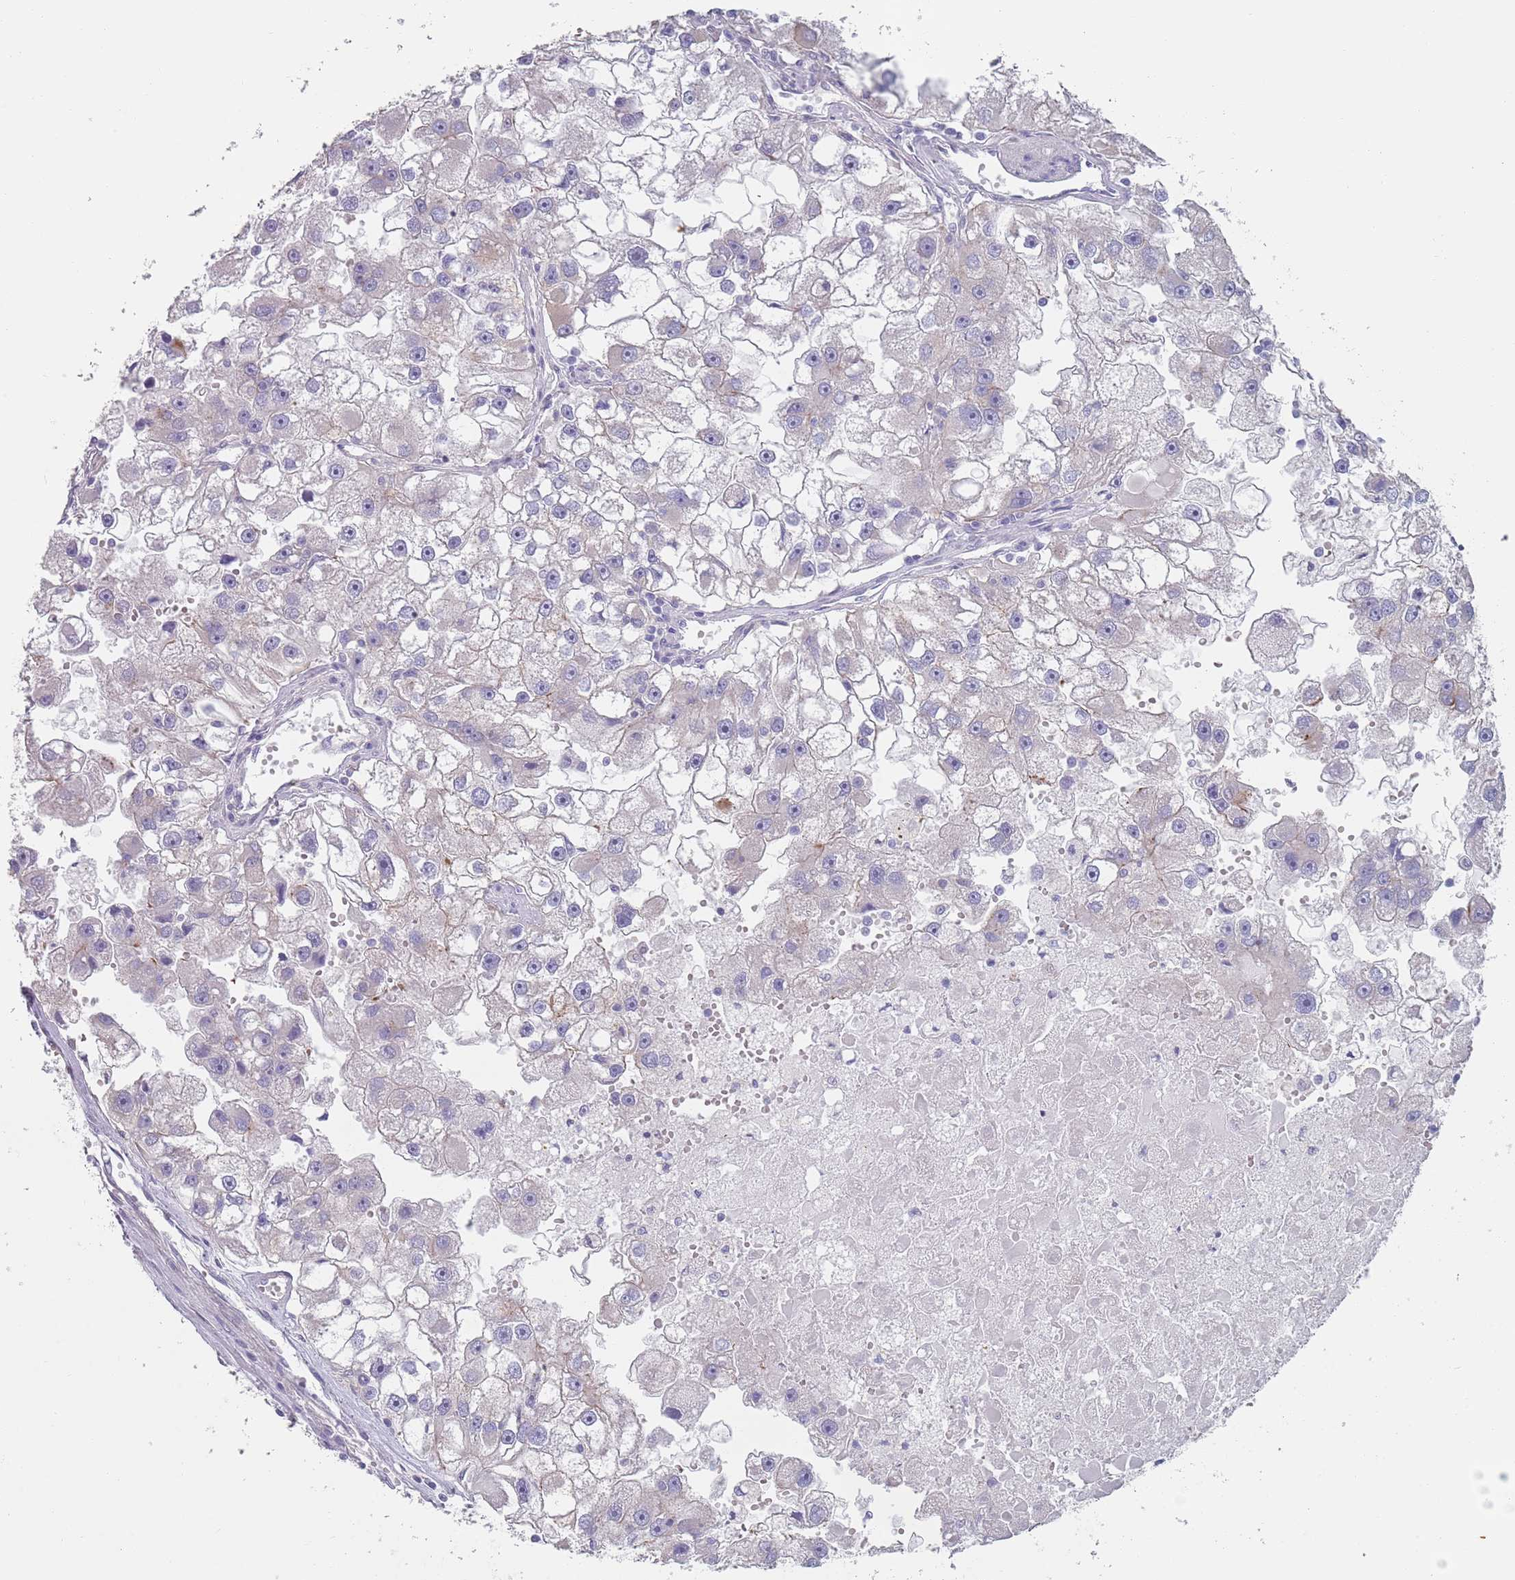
{"staining": {"intensity": "weak", "quantity": "<25%", "location": "cytoplasmic/membranous"}, "tissue": "renal cancer", "cell_type": "Tumor cells", "image_type": "cancer", "snomed": [{"axis": "morphology", "description": "Adenocarcinoma, NOS"}, {"axis": "topography", "description": "Kidney"}], "caption": "A high-resolution image shows immunohistochemistry staining of renal cancer, which exhibits no significant staining in tumor cells.", "gene": "APPL2", "patient": {"sex": "male", "age": 63}}